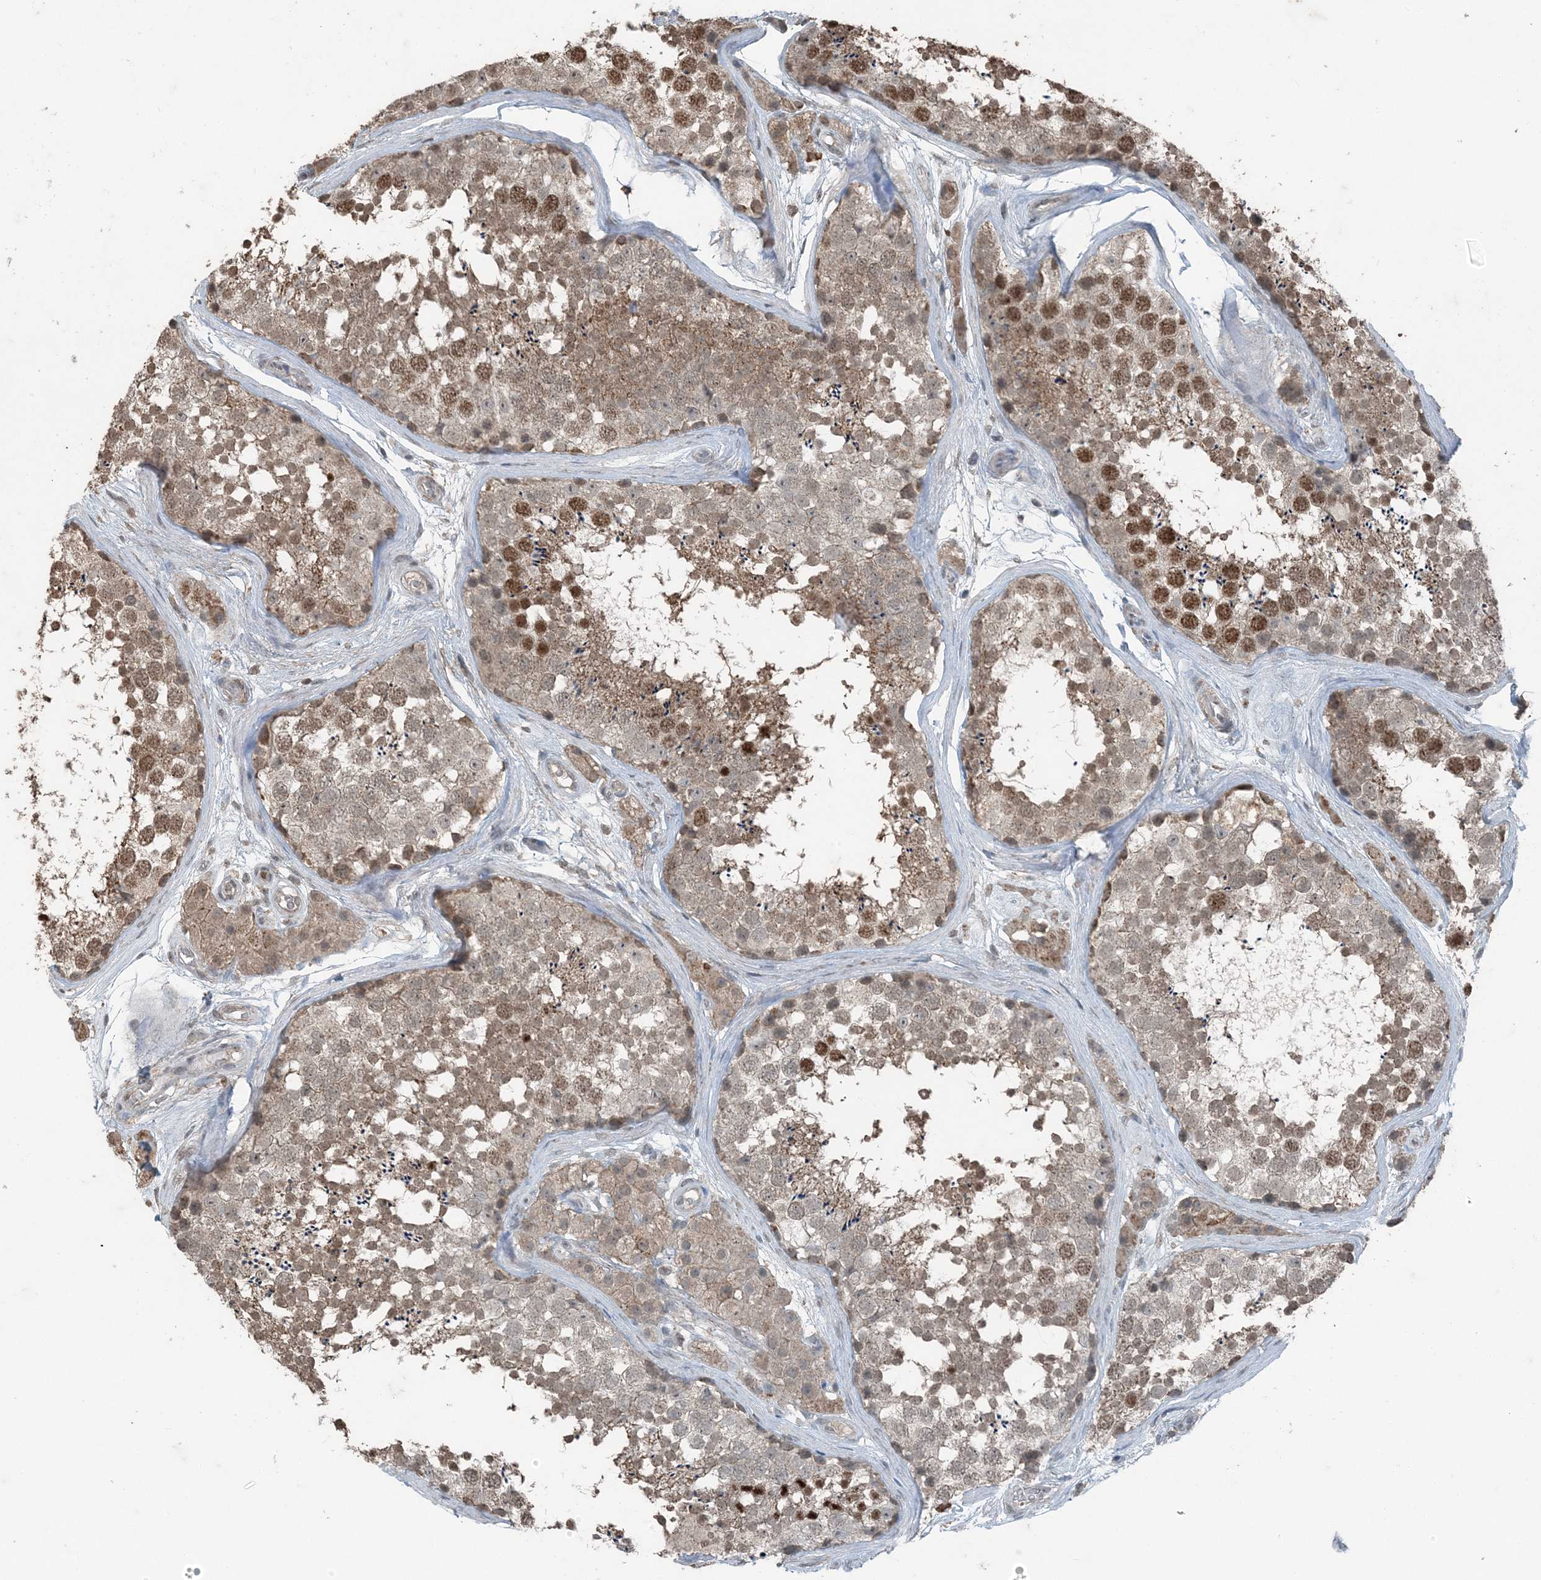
{"staining": {"intensity": "moderate", "quantity": ">75%", "location": "cytoplasmic/membranous,nuclear"}, "tissue": "testis", "cell_type": "Cells in seminiferous ducts", "image_type": "normal", "snomed": [{"axis": "morphology", "description": "Normal tissue, NOS"}, {"axis": "topography", "description": "Testis"}], "caption": "Immunohistochemistry of unremarkable testis exhibits medium levels of moderate cytoplasmic/membranous,nuclear staining in about >75% of cells in seminiferous ducts. The protein is stained brown, and the nuclei are stained in blue (DAB (3,3'-diaminobenzidine) IHC with brightfield microscopy, high magnification).", "gene": "GNL1", "patient": {"sex": "male", "age": 56}}